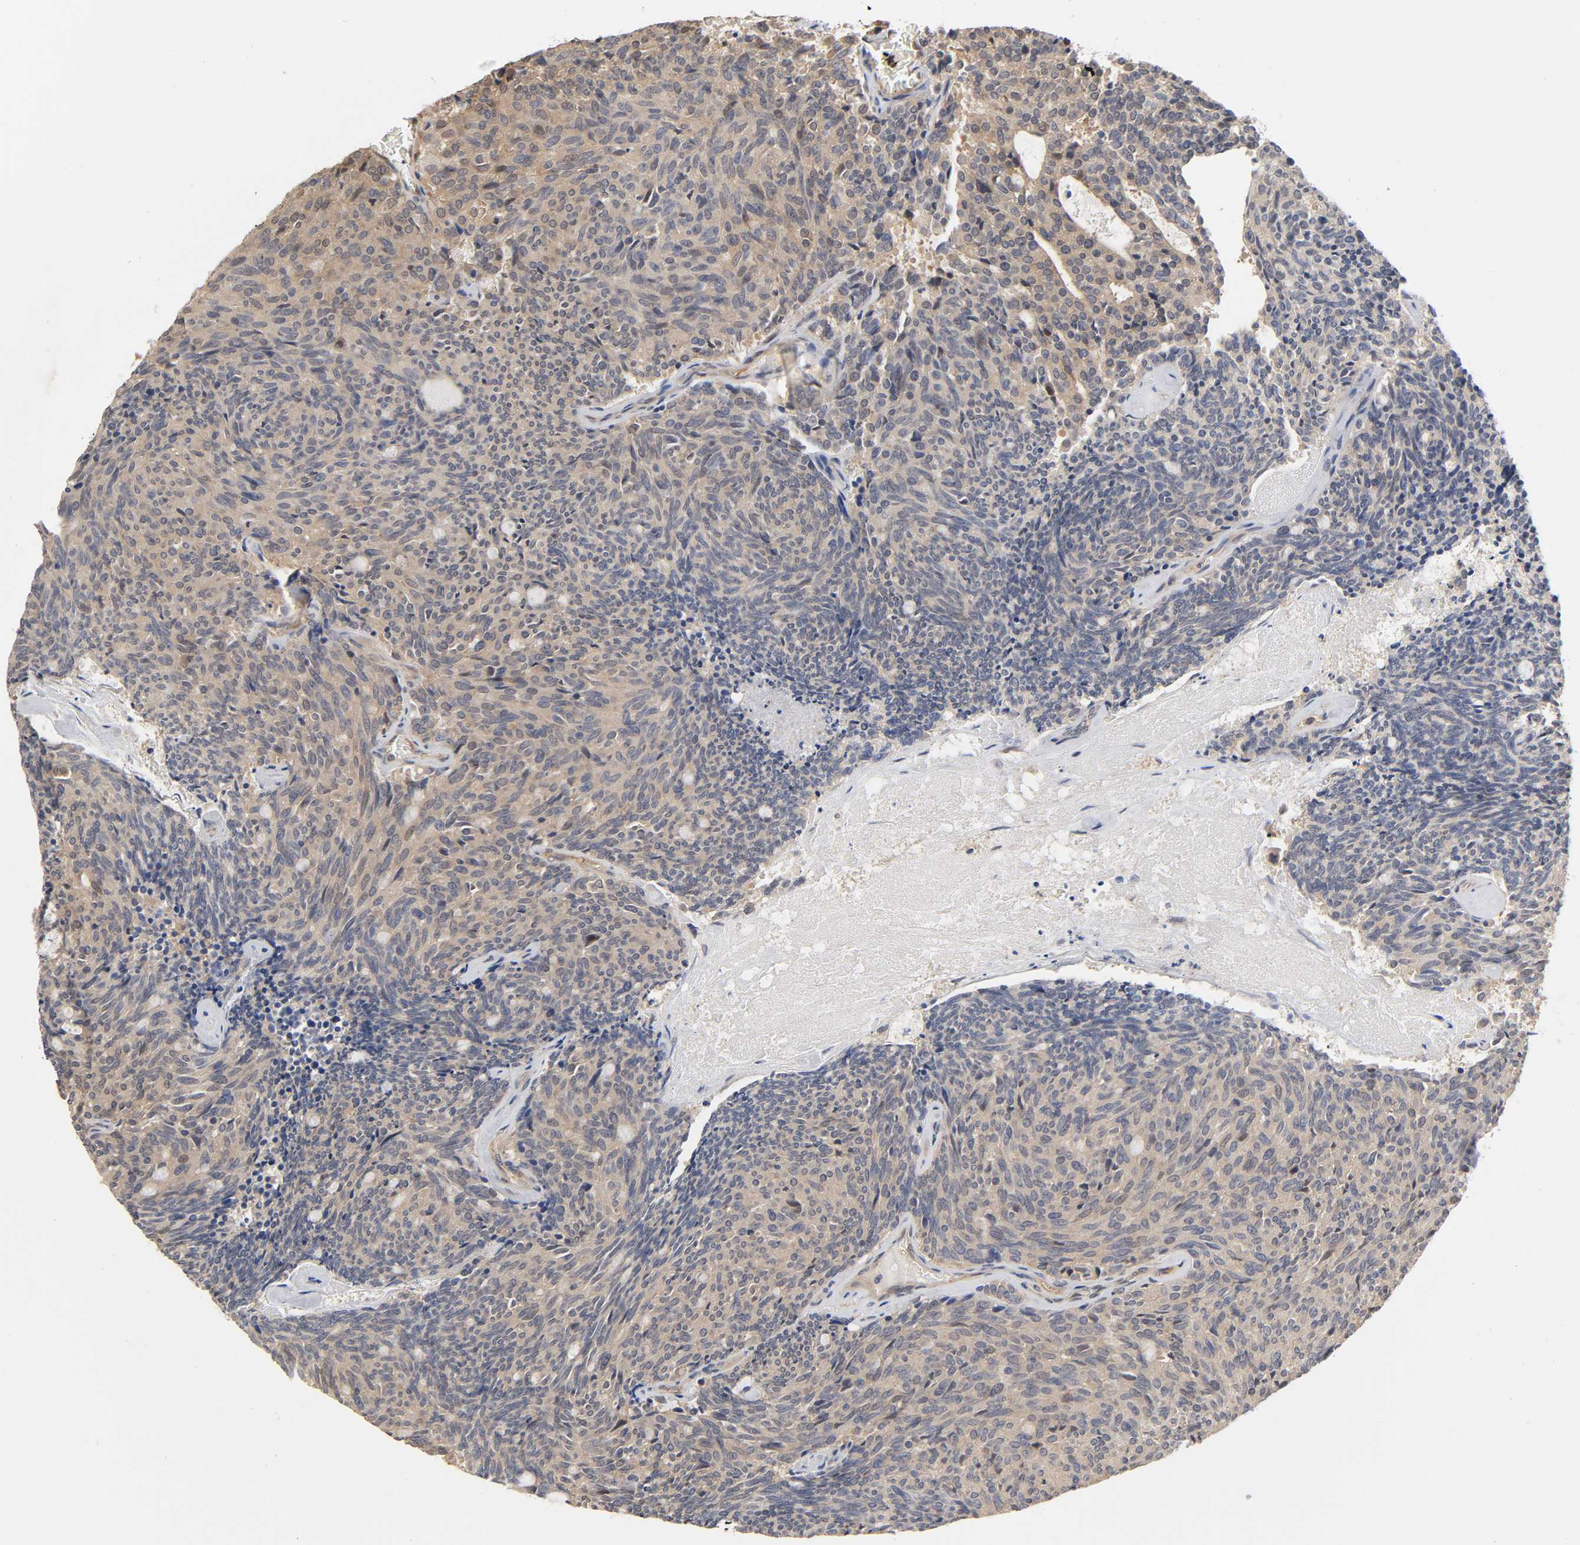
{"staining": {"intensity": "weak", "quantity": ">75%", "location": "cytoplasmic/membranous"}, "tissue": "carcinoid", "cell_type": "Tumor cells", "image_type": "cancer", "snomed": [{"axis": "morphology", "description": "Carcinoid, malignant, NOS"}, {"axis": "topography", "description": "Pancreas"}], "caption": "IHC photomicrograph of malignant carcinoid stained for a protein (brown), which shows low levels of weak cytoplasmic/membranous expression in approximately >75% of tumor cells.", "gene": "PDE5A", "patient": {"sex": "female", "age": 54}}